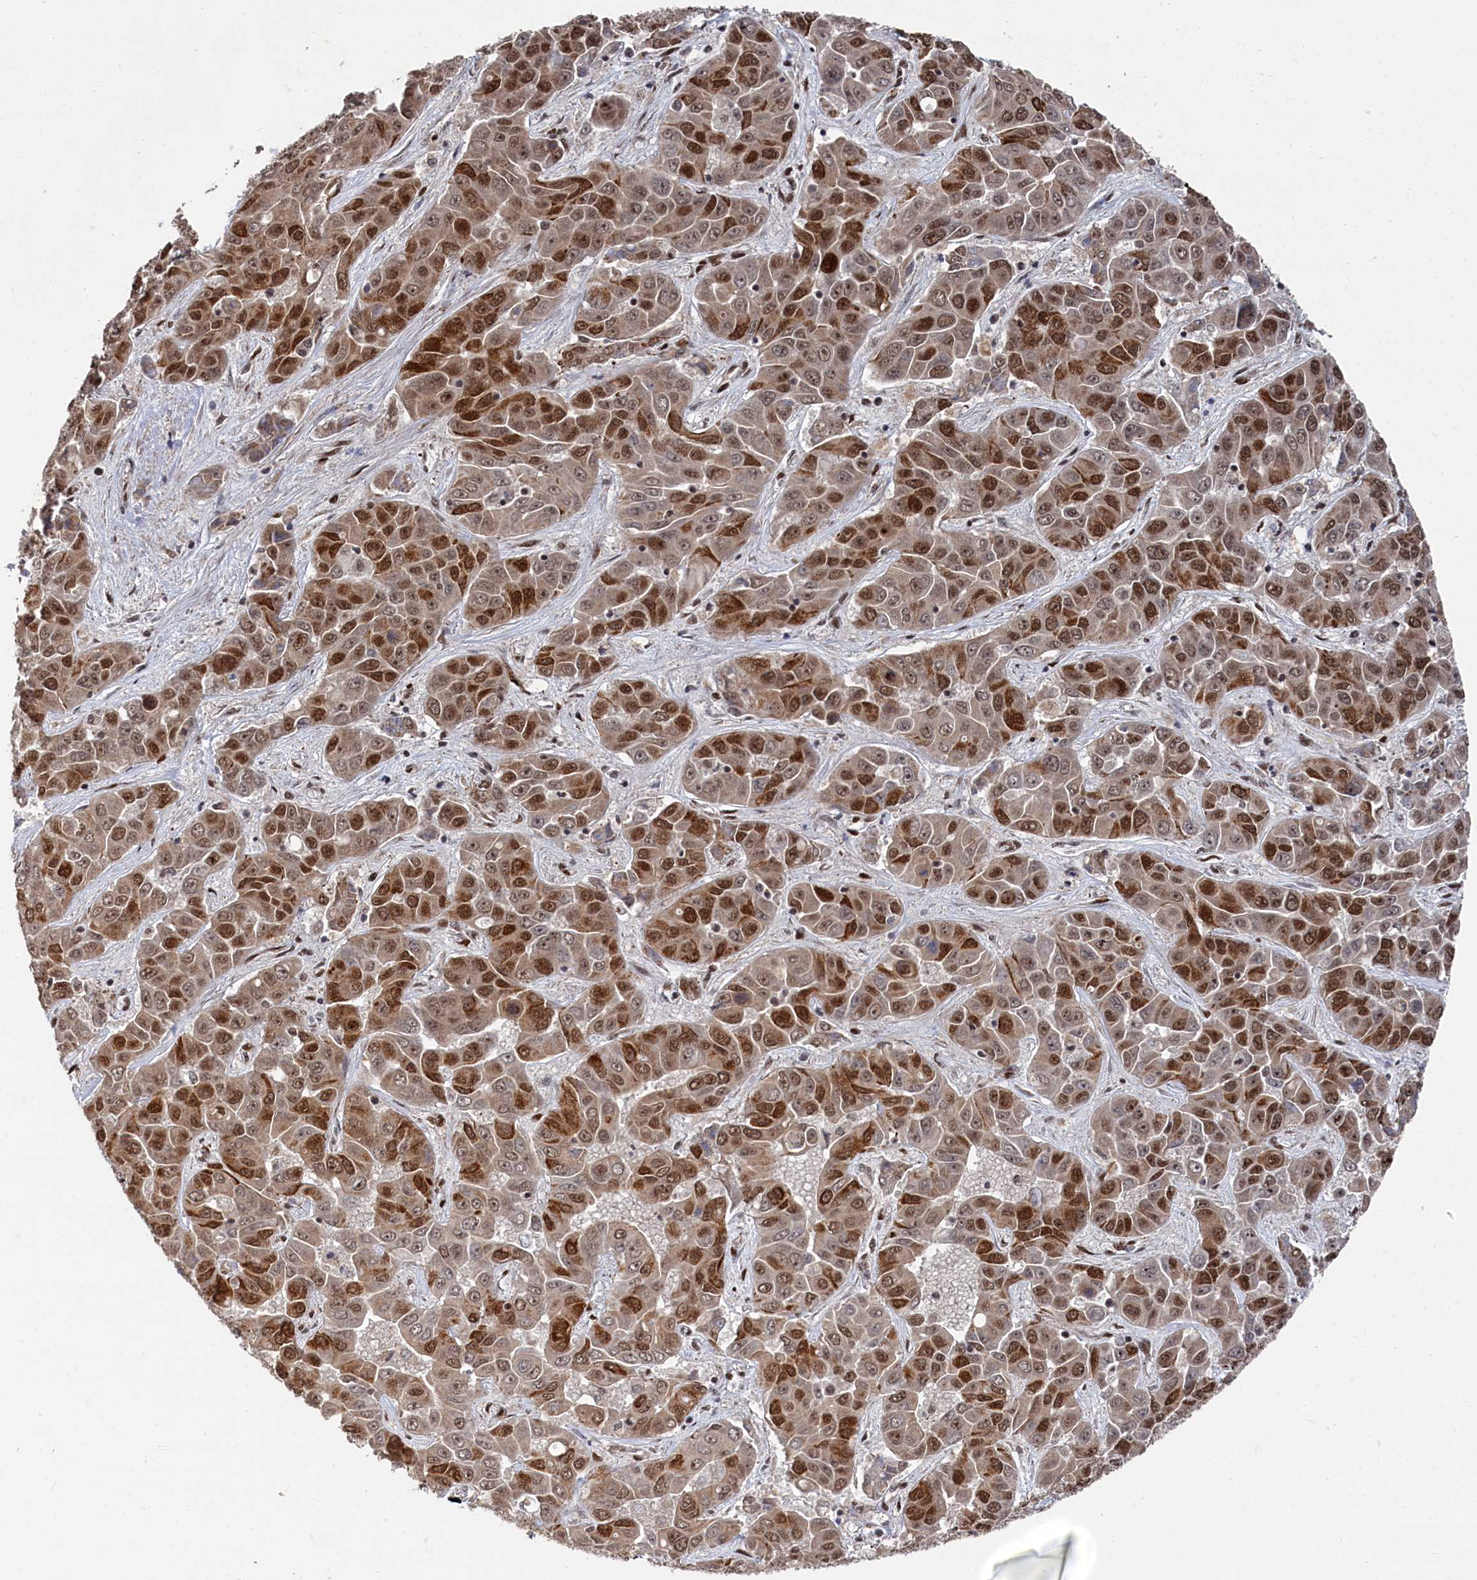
{"staining": {"intensity": "strong", "quantity": ">75%", "location": "cytoplasmic/membranous,nuclear"}, "tissue": "liver cancer", "cell_type": "Tumor cells", "image_type": "cancer", "snomed": [{"axis": "morphology", "description": "Cholangiocarcinoma"}, {"axis": "topography", "description": "Liver"}], "caption": "Strong cytoplasmic/membranous and nuclear staining for a protein is present in about >75% of tumor cells of liver cholangiocarcinoma using immunohistochemistry.", "gene": "BUB3", "patient": {"sex": "female", "age": 52}}